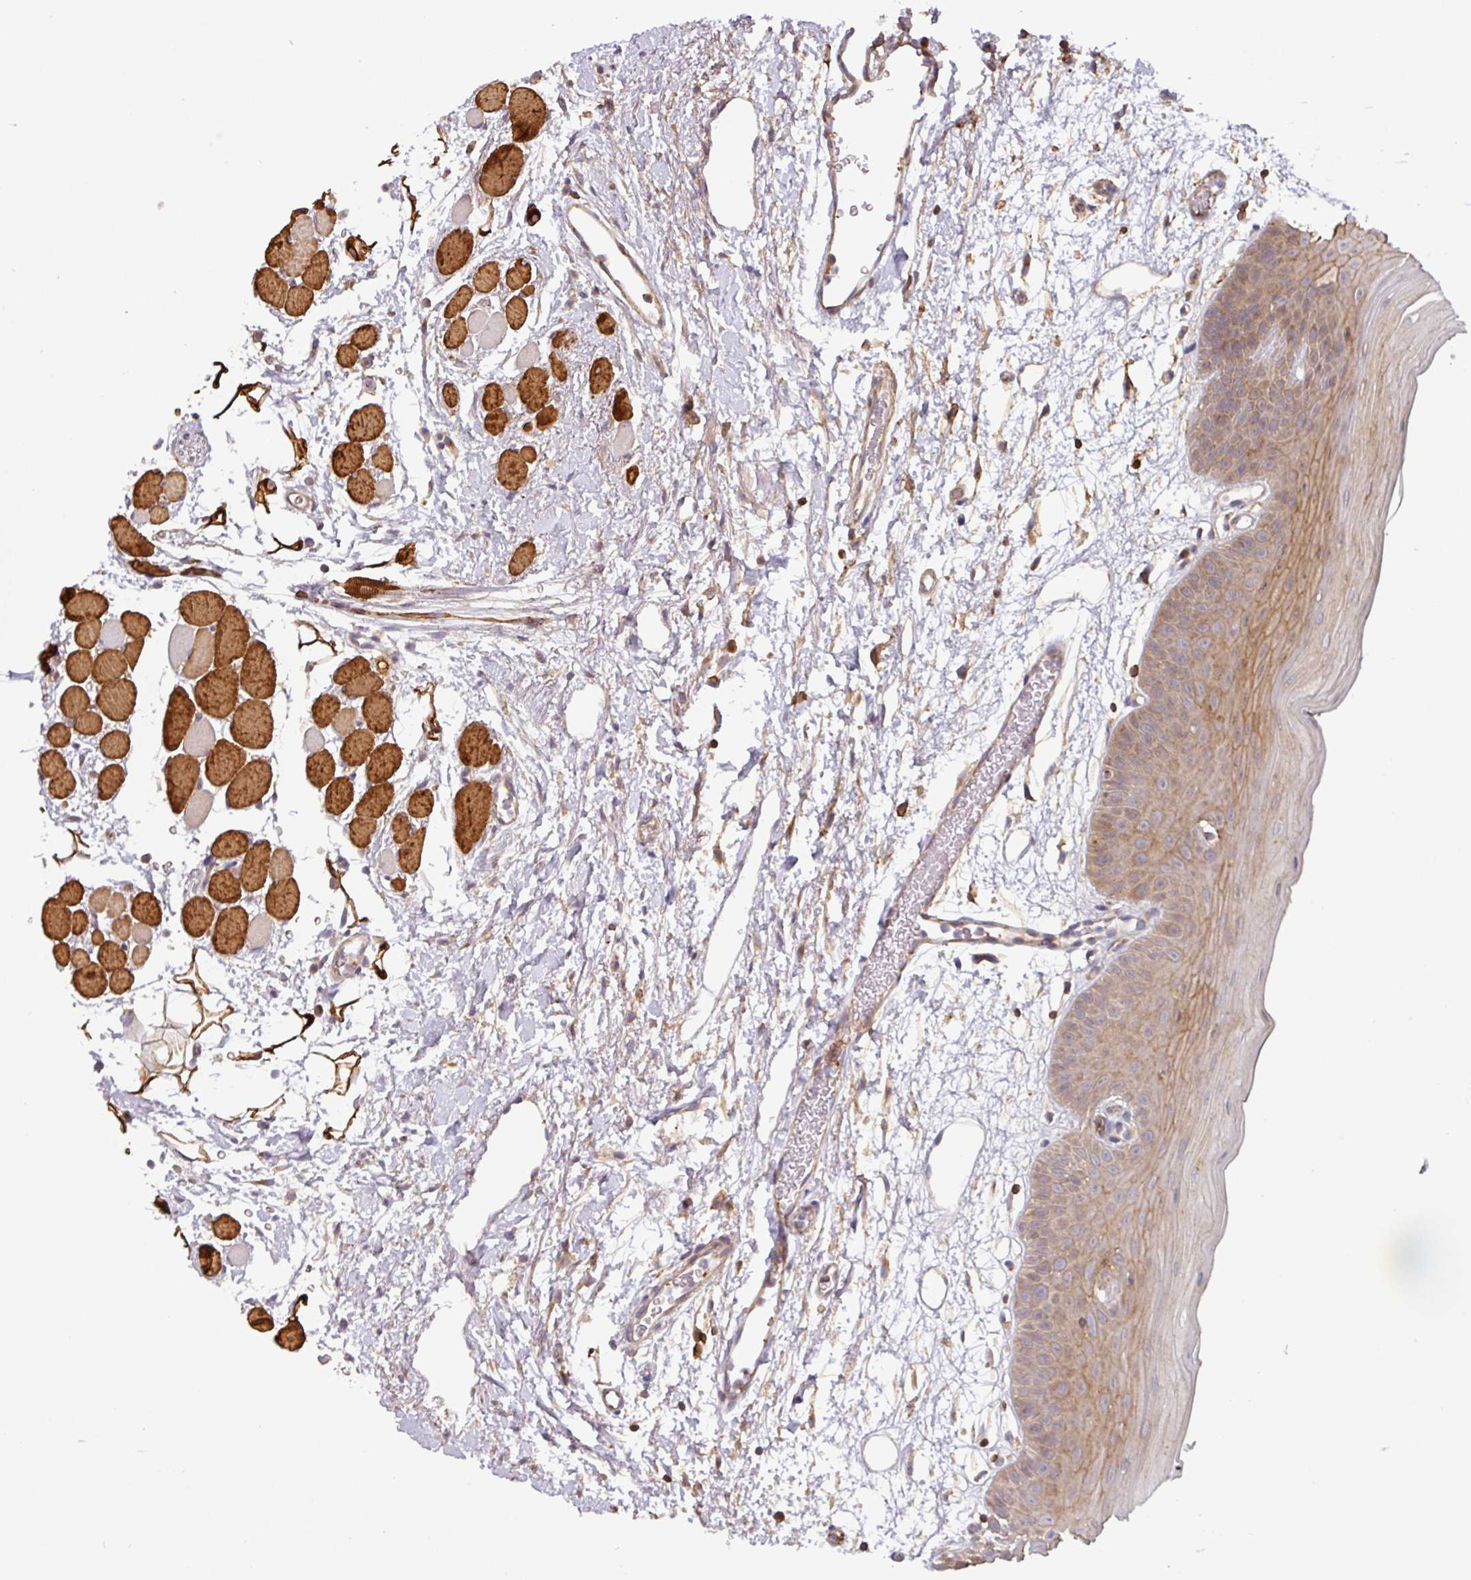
{"staining": {"intensity": "moderate", "quantity": "25%-75%", "location": "cytoplasmic/membranous"}, "tissue": "oral mucosa", "cell_type": "Squamous epithelial cells", "image_type": "normal", "snomed": [{"axis": "morphology", "description": "Normal tissue, NOS"}, {"axis": "topography", "description": "Oral tissue"}, {"axis": "topography", "description": "Tounge, NOS"}], "caption": "Moderate cytoplasmic/membranous staining for a protein is present in approximately 25%-75% of squamous epithelial cells of benign oral mucosa using IHC.", "gene": "CASP2", "patient": {"sex": "female", "age": 59}}